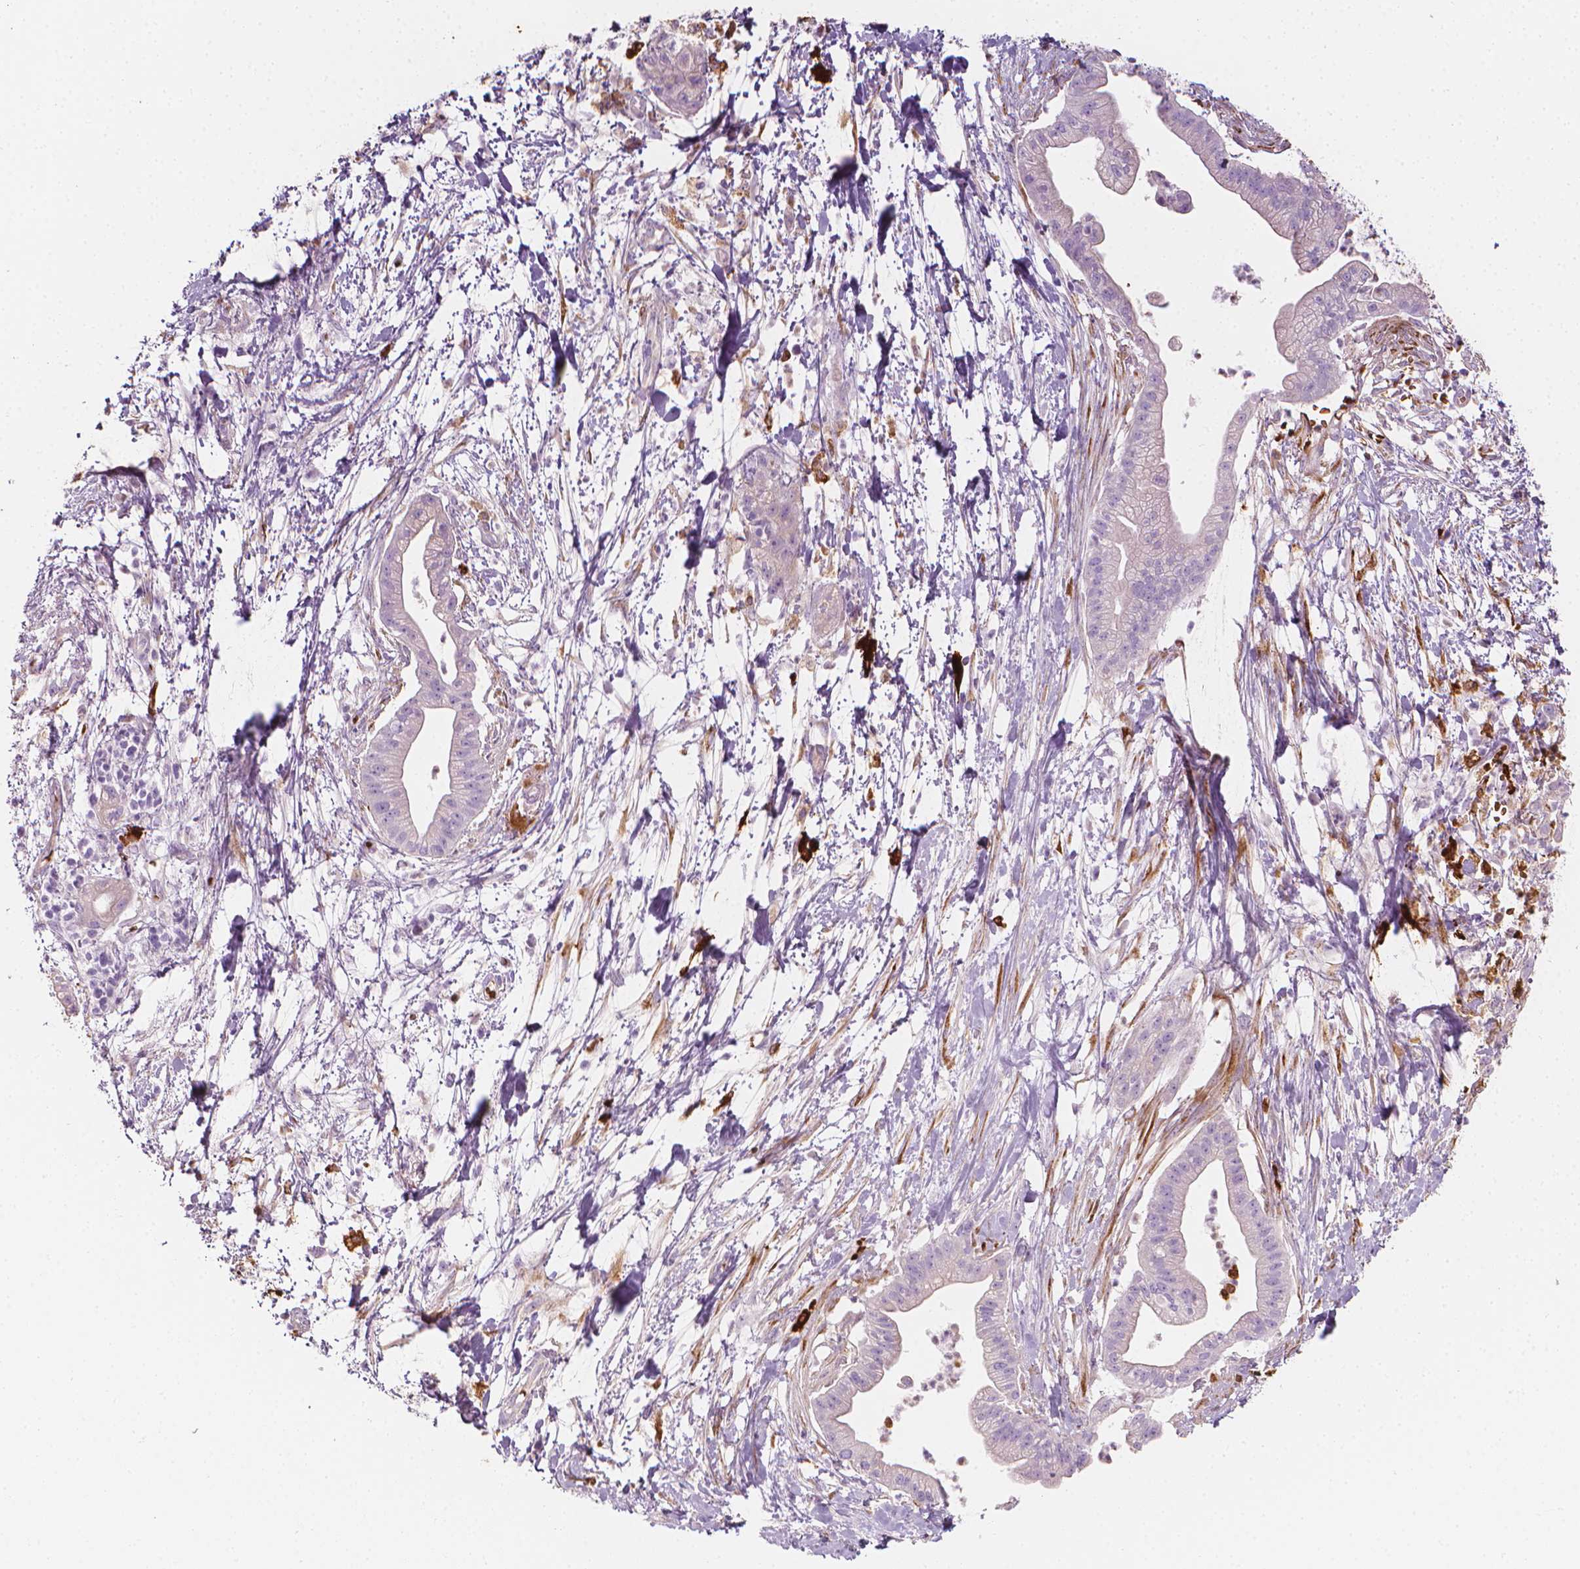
{"staining": {"intensity": "negative", "quantity": "none", "location": "none"}, "tissue": "pancreatic cancer", "cell_type": "Tumor cells", "image_type": "cancer", "snomed": [{"axis": "morphology", "description": "Normal tissue, NOS"}, {"axis": "morphology", "description": "Adenocarcinoma, NOS"}, {"axis": "topography", "description": "Lymph node"}, {"axis": "topography", "description": "Pancreas"}], "caption": "Immunohistochemistry micrograph of human adenocarcinoma (pancreatic) stained for a protein (brown), which reveals no positivity in tumor cells. The staining is performed using DAB (3,3'-diaminobenzidine) brown chromogen with nuclei counter-stained in using hematoxylin.", "gene": "CES1", "patient": {"sex": "female", "age": 58}}